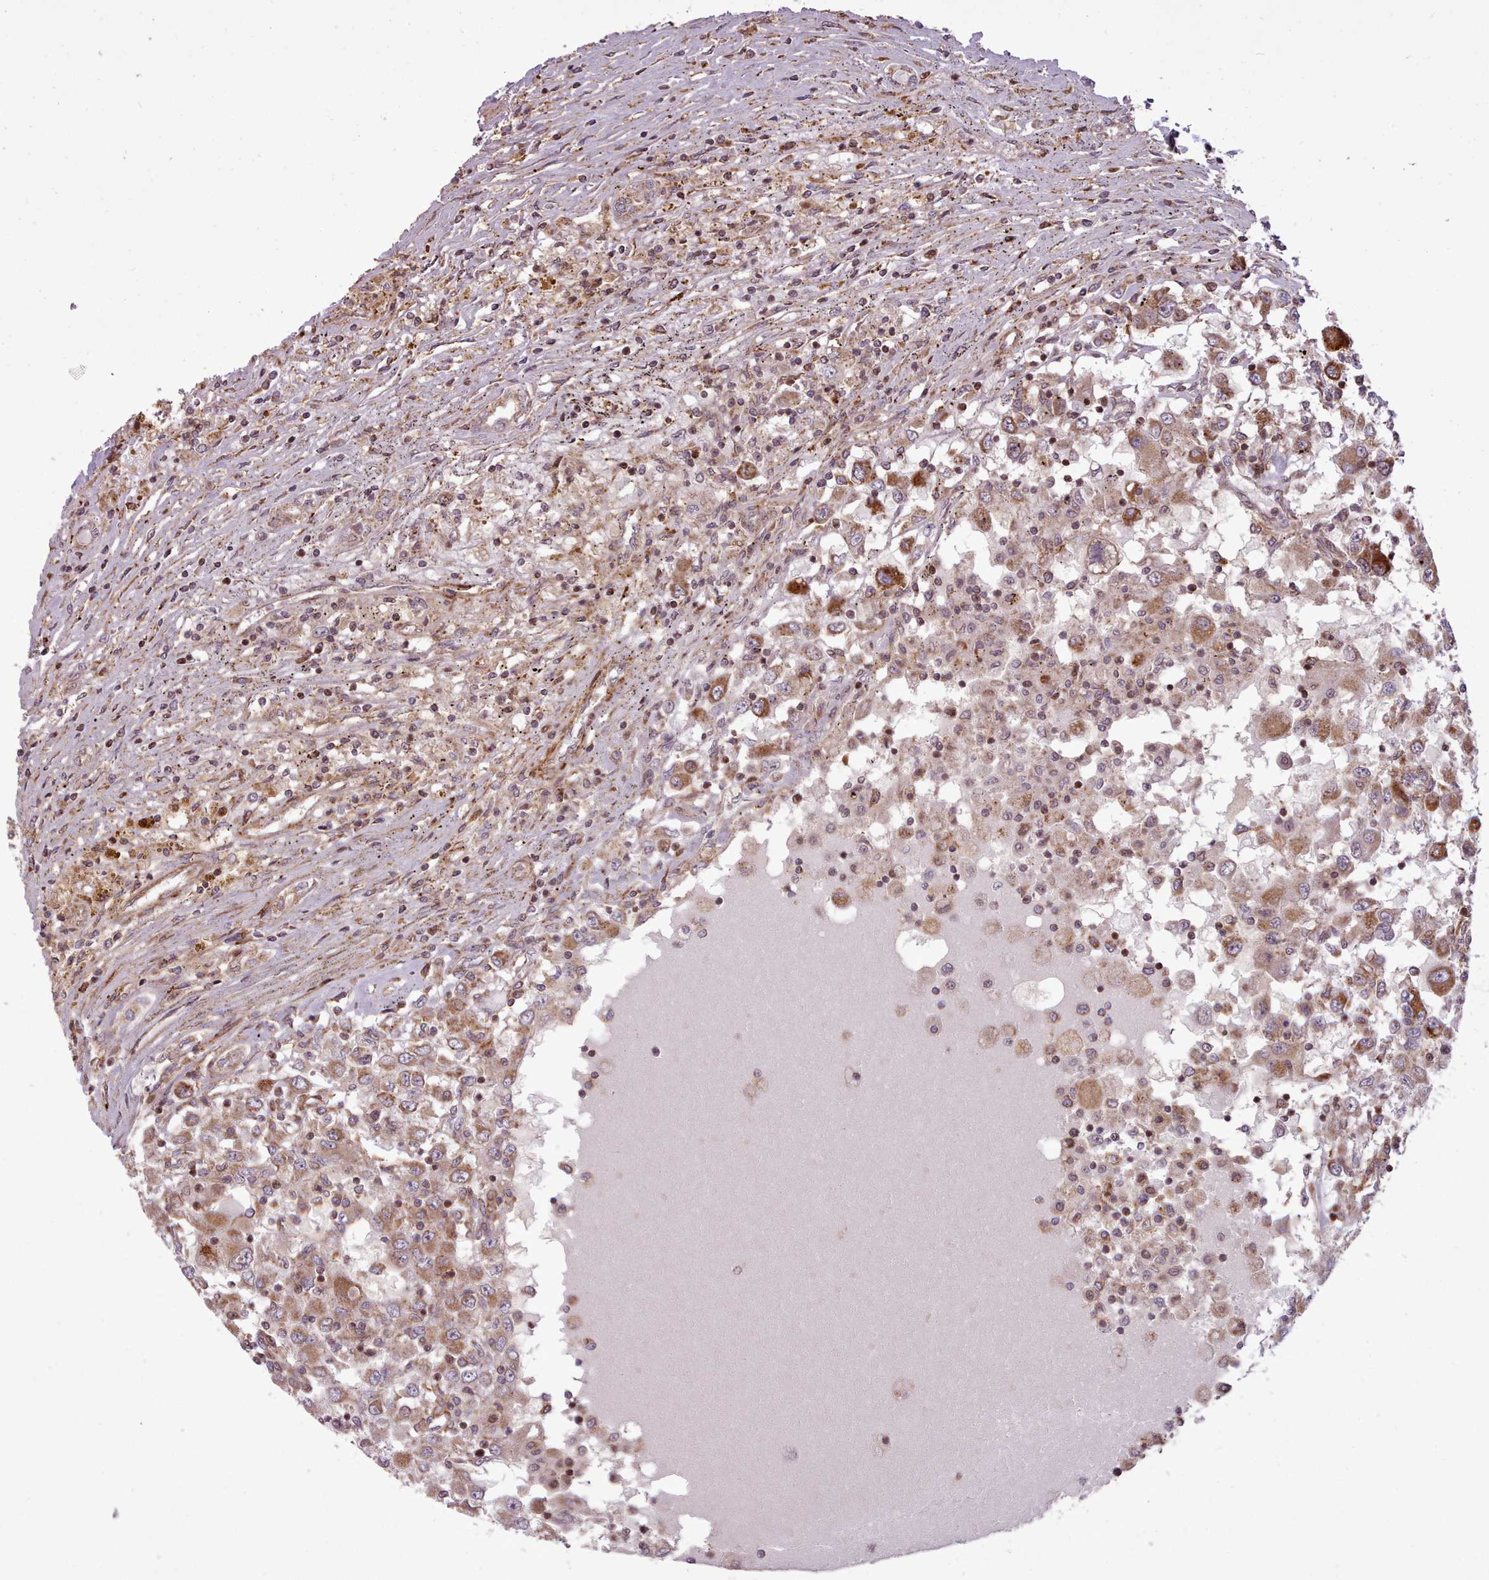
{"staining": {"intensity": "moderate", "quantity": ">75%", "location": "cytoplasmic/membranous"}, "tissue": "renal cancer", "cell_type": "Tumor cells", "image_type": "cancer", "snomed": [{"axis": "morphology", "description": "Adenocarcinoma, NOS"}, {"axis": "topography", "description": "Kidney"}], "caption": "Immunohistochemistry photomicrograph of human renal cancer (adenocarcinoma) stained for a protein (brown), which exhibits medium levels of moderate cytoplasmic/membranous staining in approximately >75% of tumor cells.", "gene": "NLRP7", "patient": {"sex": "female", "age": 67}}